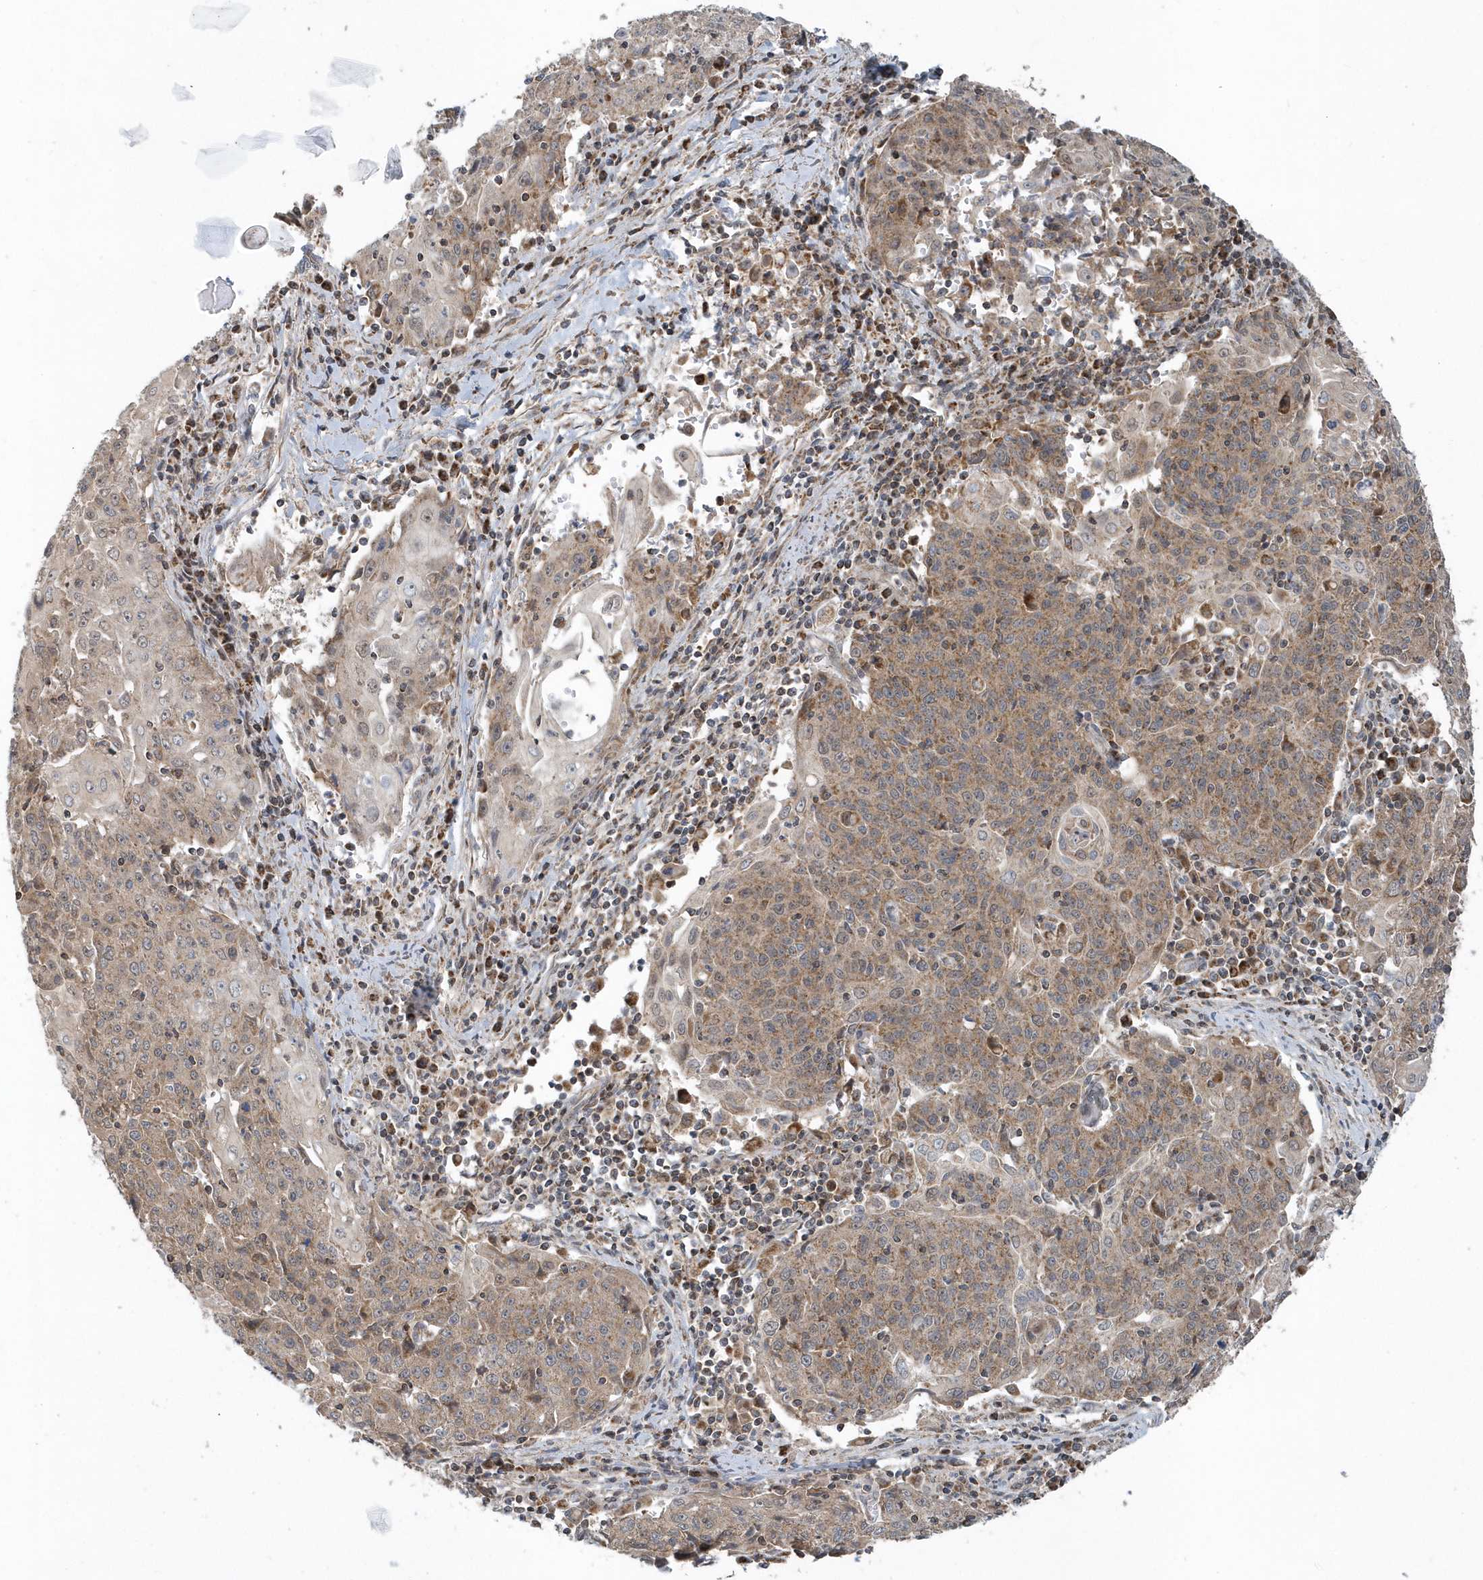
{"staining": {"intensity": "moderate", "quantity": ">75%", "location": "cytoplasmic/membranous"}, "tissue": "cervical cancer", "cell_type": "Tumor cells", "image_type": "cancer", "snomed": [{"axis": "morphology", "description": "Squamous cell carcinoma, NOS"}, {"axis": "topography", "description": "Cervix"}], "caption": "Immunohistochemical staining of cervical cancer displays moderate cytoplasmic/membranous protein expression in about >75% of tumor cells.", "gene": "PPP1R7", "patient": {"sex": "female", "age": 48}}